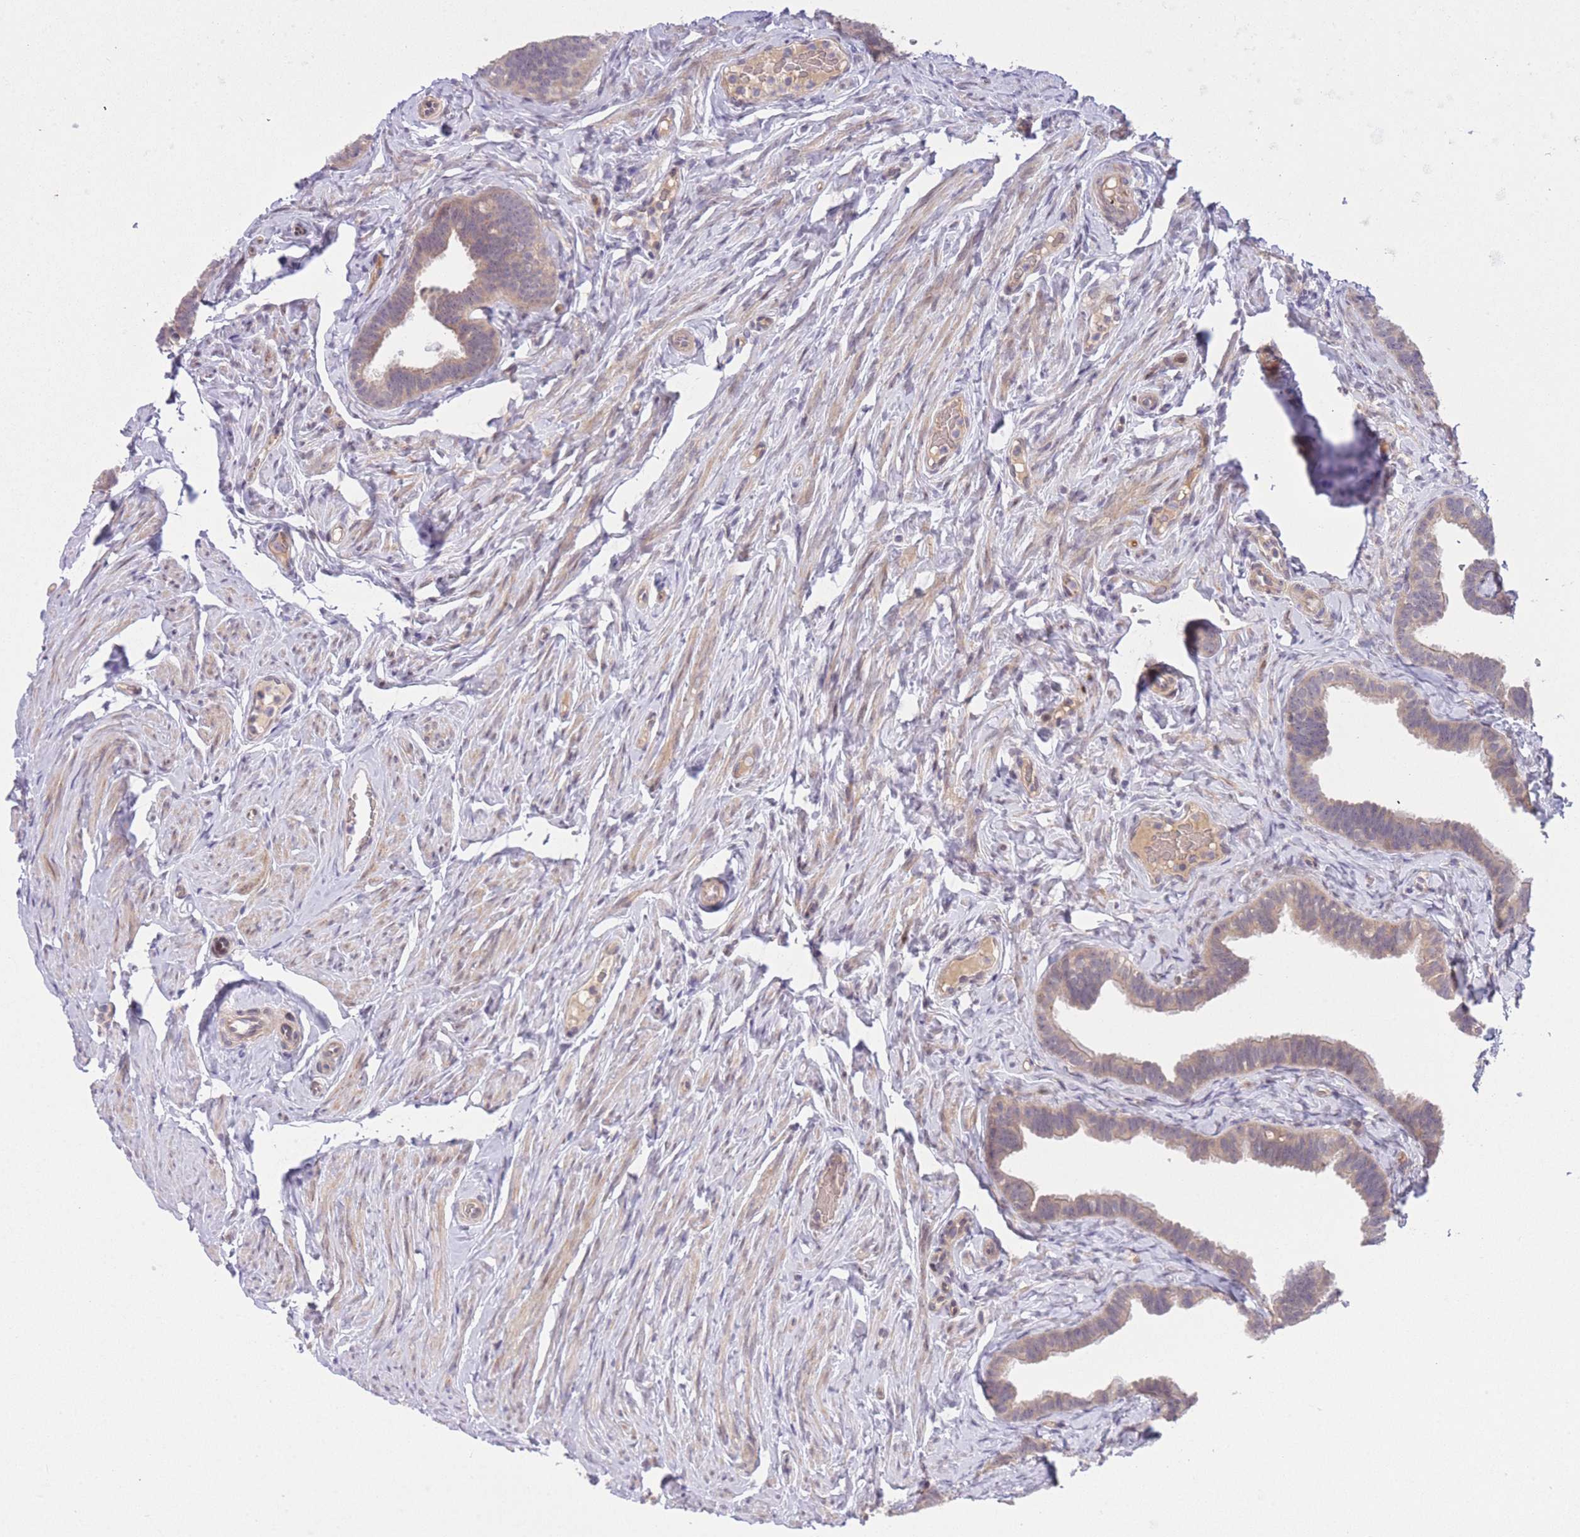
{"staining": {"intensity": "moderate", "quantity": ">75%", "location": "cytoplasmic/membranous"}, "tissue": "fallopian tube", "cell_type": "Glandular cells", "image_type": "normal", "snomed": [{"axis": "morphology", "description": "Normal tissue, NOS"}, {"axis": "topography", "description": "Fallopian tube"}], "caption": "Protein staining of unremarkable fallopian tube displays moderate cytoplasmic/membranous staining in approximately >75% of glandular cells.", "gene": "CDC25B", "patient": {"sex": "female", "age": 65}}